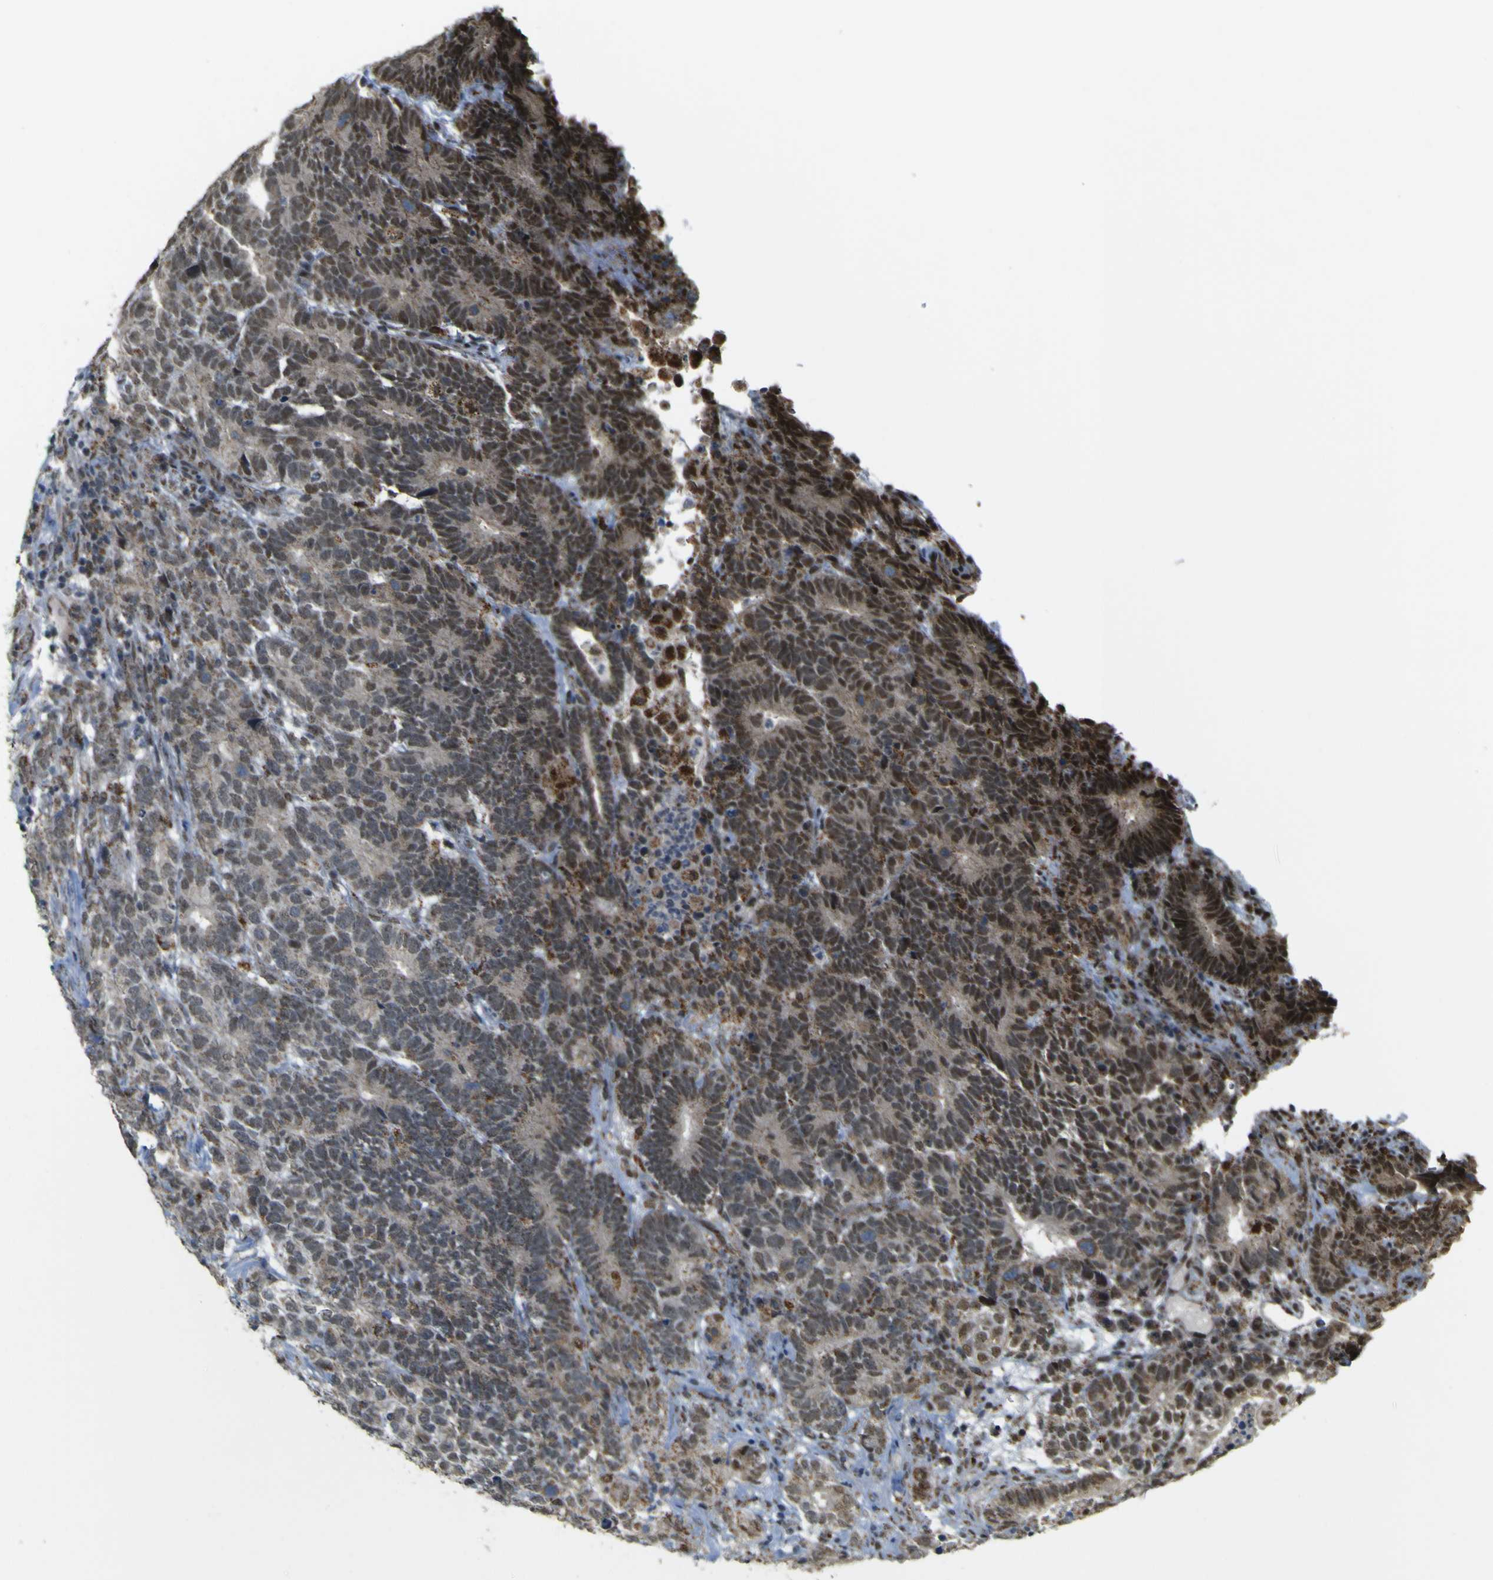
{"staining": {"intensity": "strong", "quantity": "<25%", "location": "cytoplasmic/membranous,nuclear"}, "tissue": "testis cancer", "cell_type": "Tumor cells", "image_type": "cancer", "snomed": [{"axis": "morphology", "description": "Carcinoma, Embryonal, NOS"}, {"axis": "topography", "description": "Testis"}], "caption": "Testis embryonal carcinoma stained for a protein demonstrates strong cytoplasmic/membranous and nuclear positivity in tumor cells.", "gene": "ACBD5", "patient": {"sex": "male", "age": 26}}